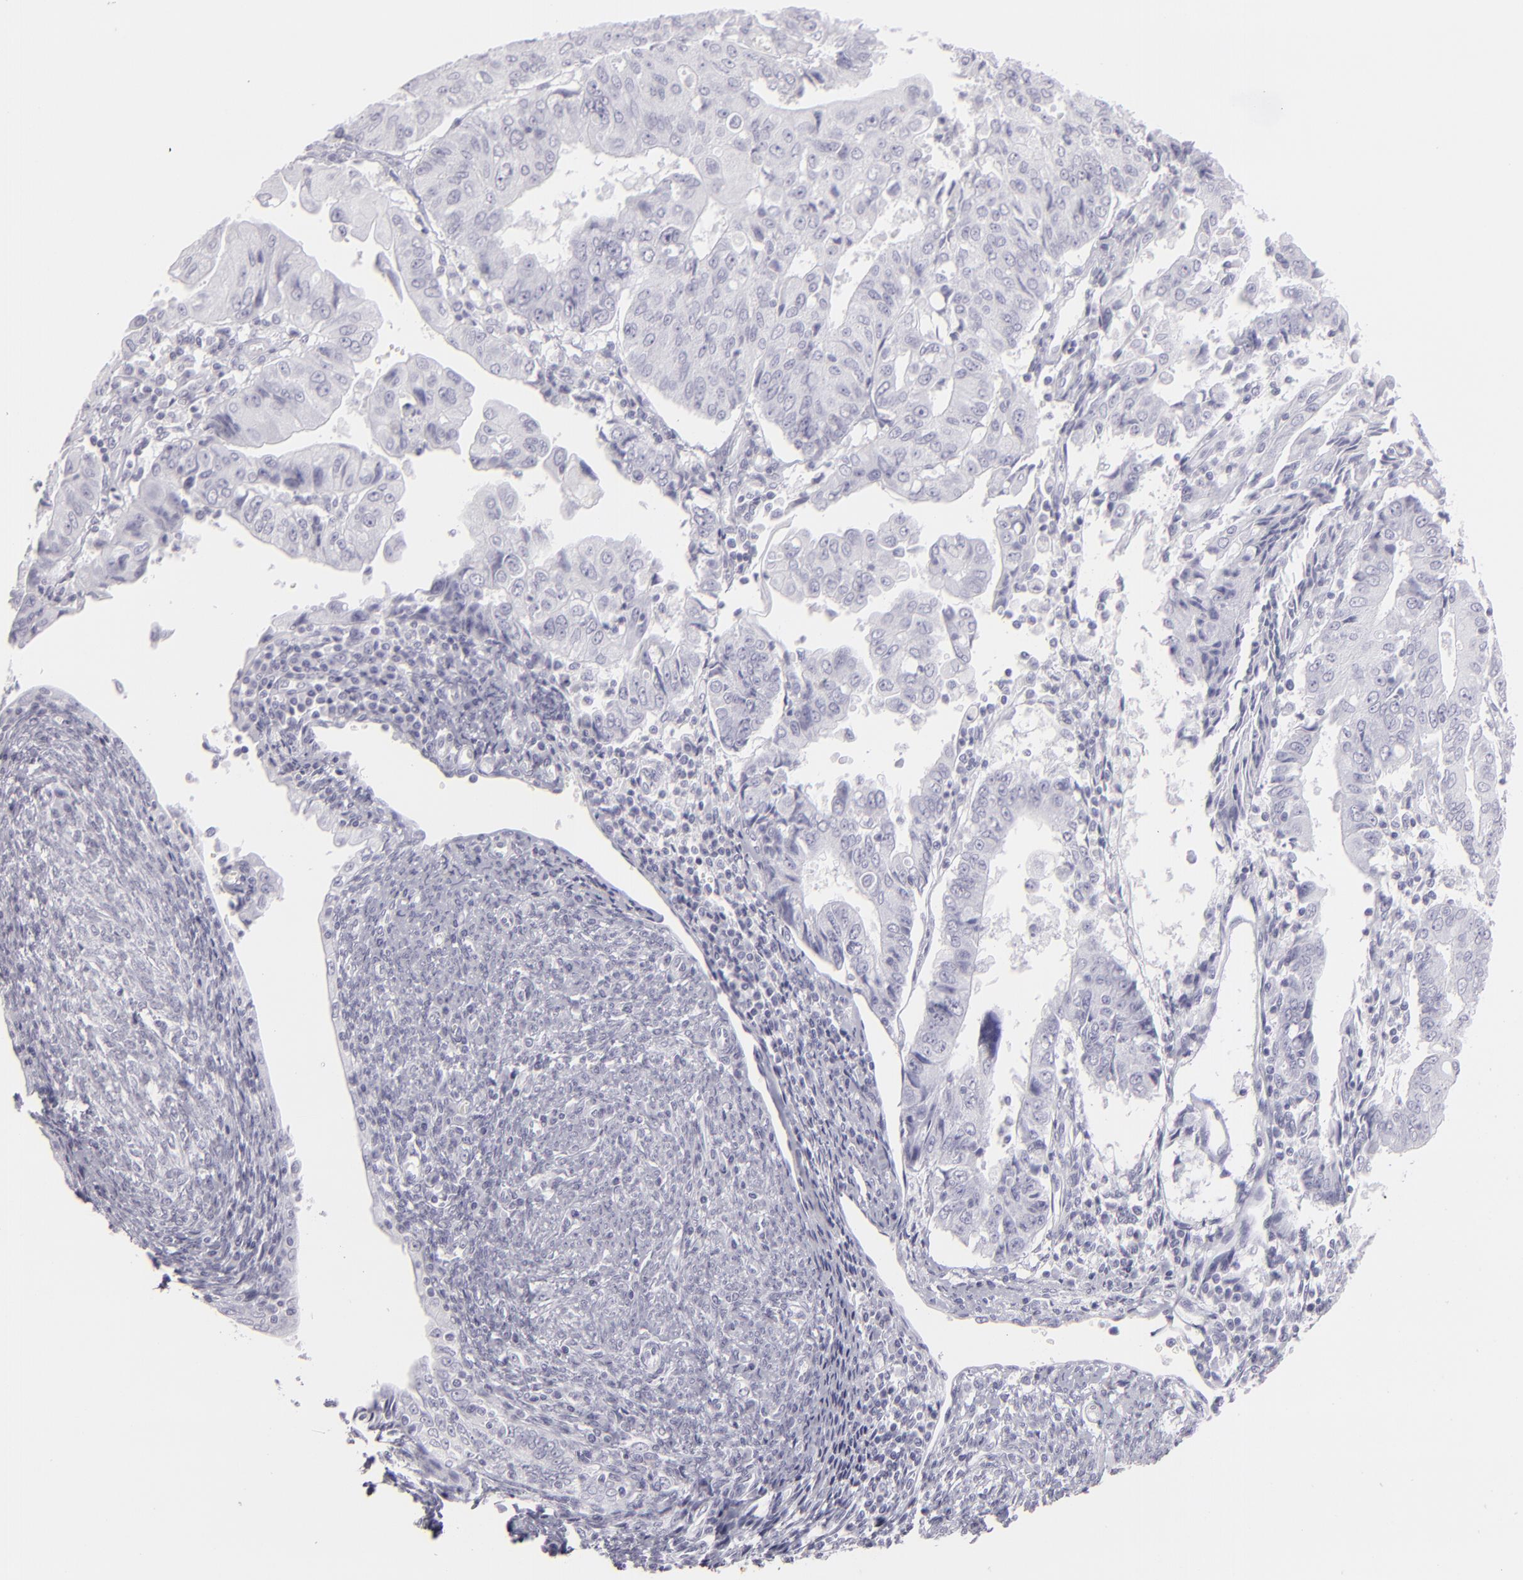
{"staining": {"intensity": "negative", "quantity": "none", "location": "none"}, "tissue": "endometrial cancer", "cell_type": "Tumor cells", "image_type": "cancer", "snomed": [{"axis": "morphology", "description": "Adenocarcinoma, NOS"}, {"axis": "topography", "description": "Endometrium"}], "caption": "Tumor cells are negative for protein expression in human adenocarcinoma (endometrial).", "gene": "FLG", "patient": {"sex": "female", "age": 75}}